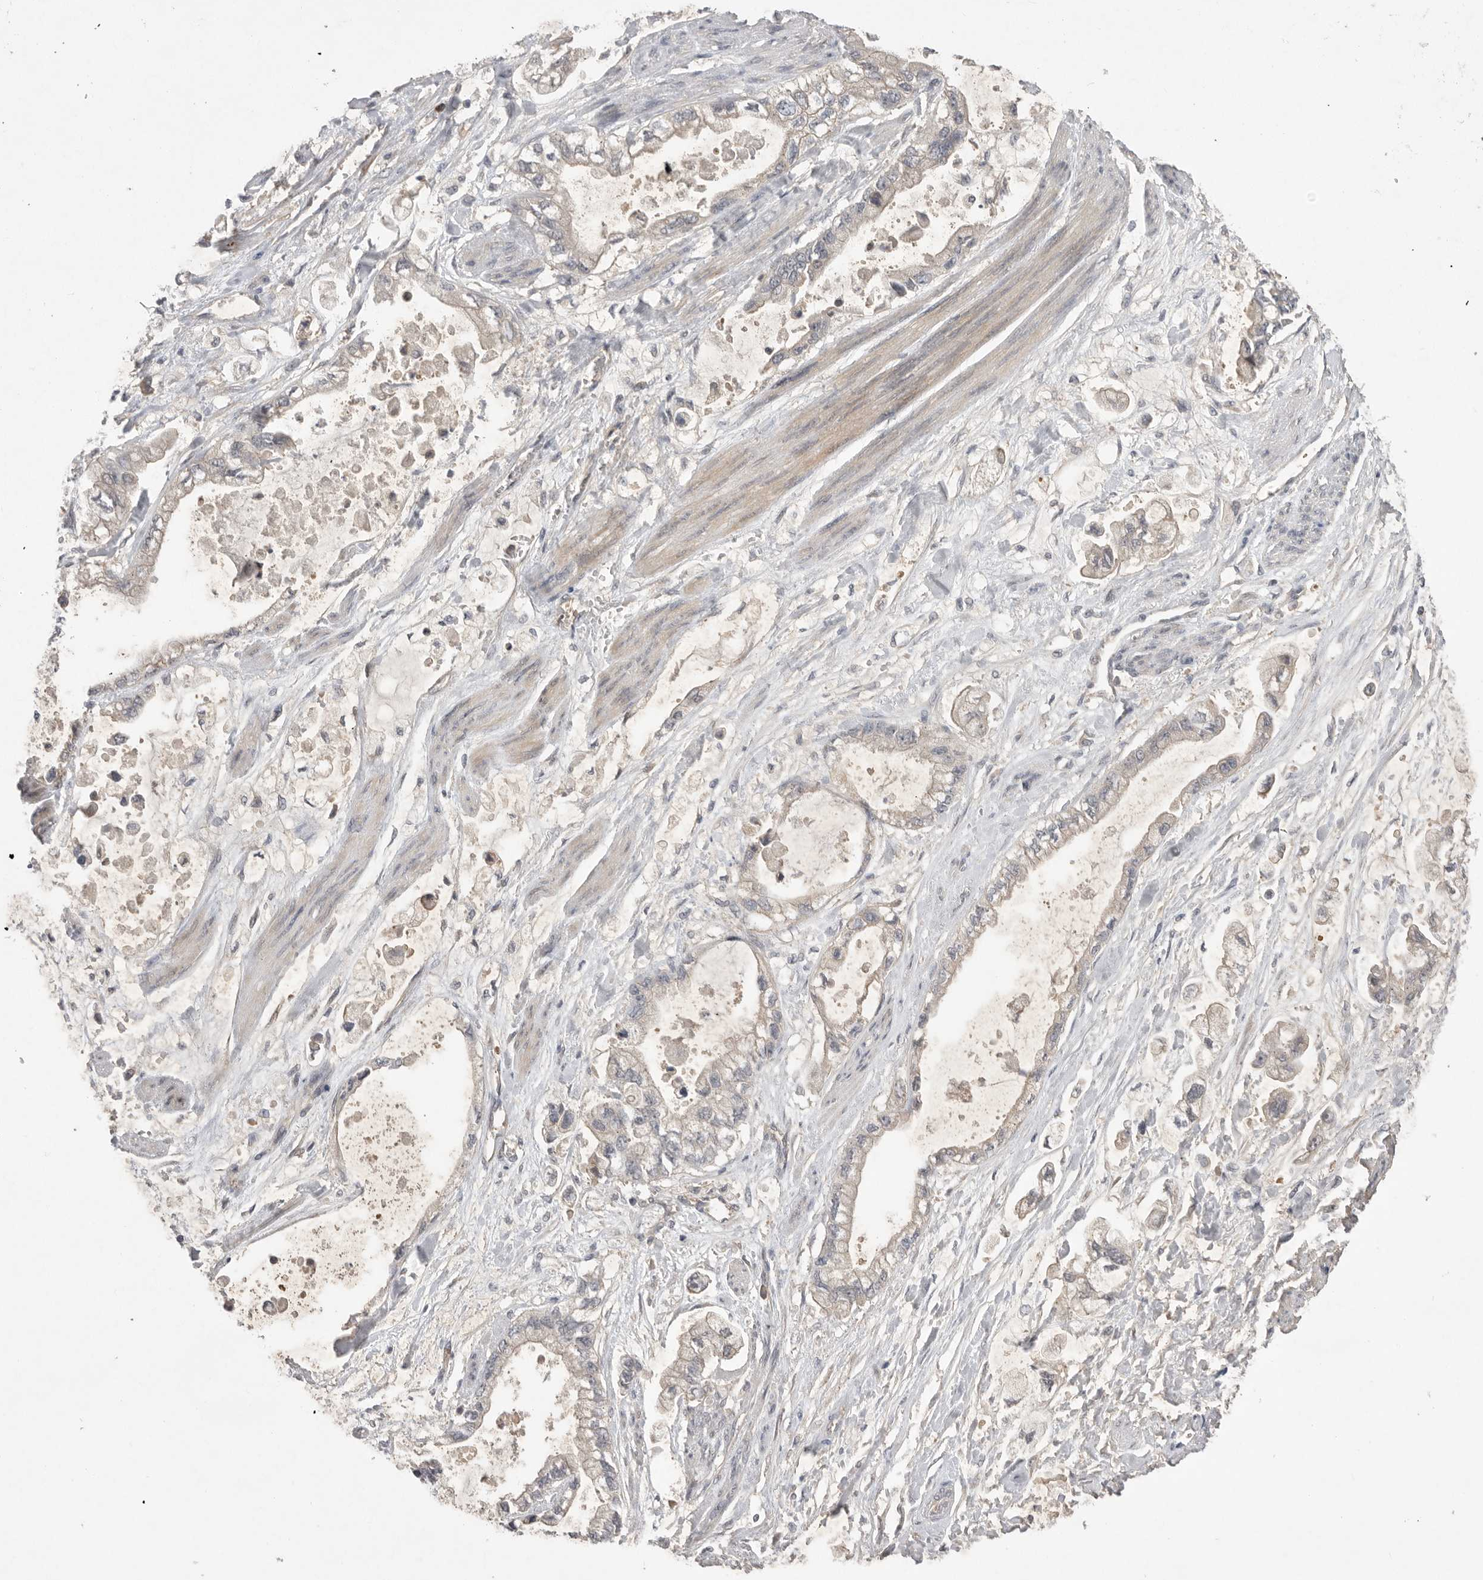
{"staining": {"intensity": "negative", "quantity": "none", "location": "none"}, "tissue": "stomach cancer", "cell_type": "Tumor cells", "image_type": "cancer", "snomed": [{"axis": "morphology", "description": "Normal tissue, NOS"}, {"axis": "morphology", "description": "Adenocarcinoma, NOS"}, {"axis": "topography", "description": "Stomach"}], "caption": "The IHC micrograph has no significant positivity in tumor cells of adenocarcinoma (stomach) tissue. (Stains: DAB (3,3'-diaminobenzidine) immunohistochemistry (IHC) with hematoxylin counter stain, Microscopy: brightfield microscopy at high magnification).", "gene": "NRCAM", "patient": {"sex": "male", "age": 62}}